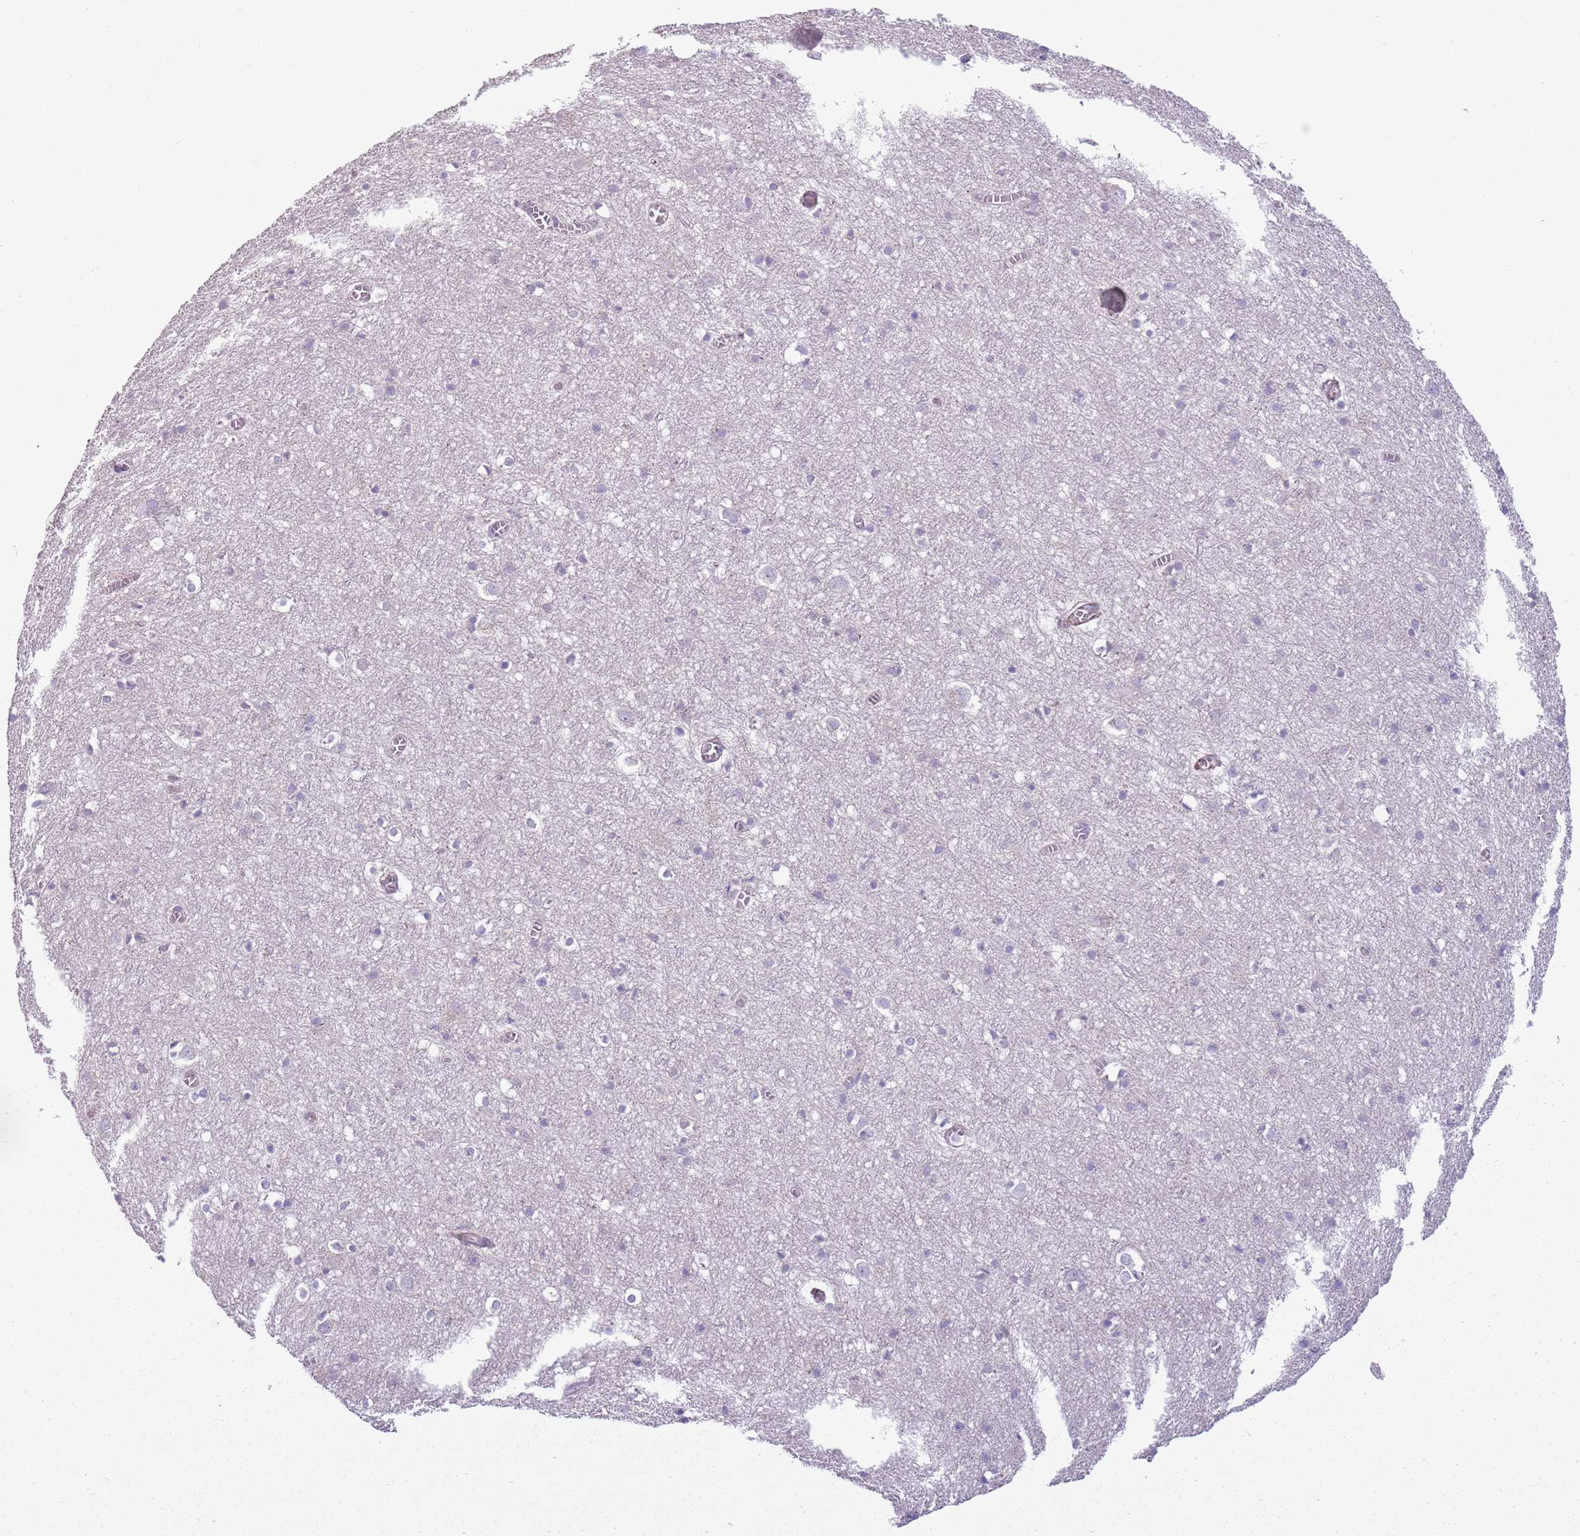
{"staining": {"intensity": "negative", "quantity": "none", "location": "none"}, "tissue": "cerebral cortex", "cell_type": "Endothelial cells", "image_type": "normal", "snomed": [{"axis": "morphology", "description": "Normal tissue, NOS"}, {"axis": "topography", "description": "Cerebral cortex"}], "caption": "High power microscopy histopathology image of an immunohistochemistry (IHC) micrograph of benign cerebral cortex, revealing no significant positivity in endothelial cells.", "gene": "ZNF583", "patient": {"sex": "female", "age": 64}}